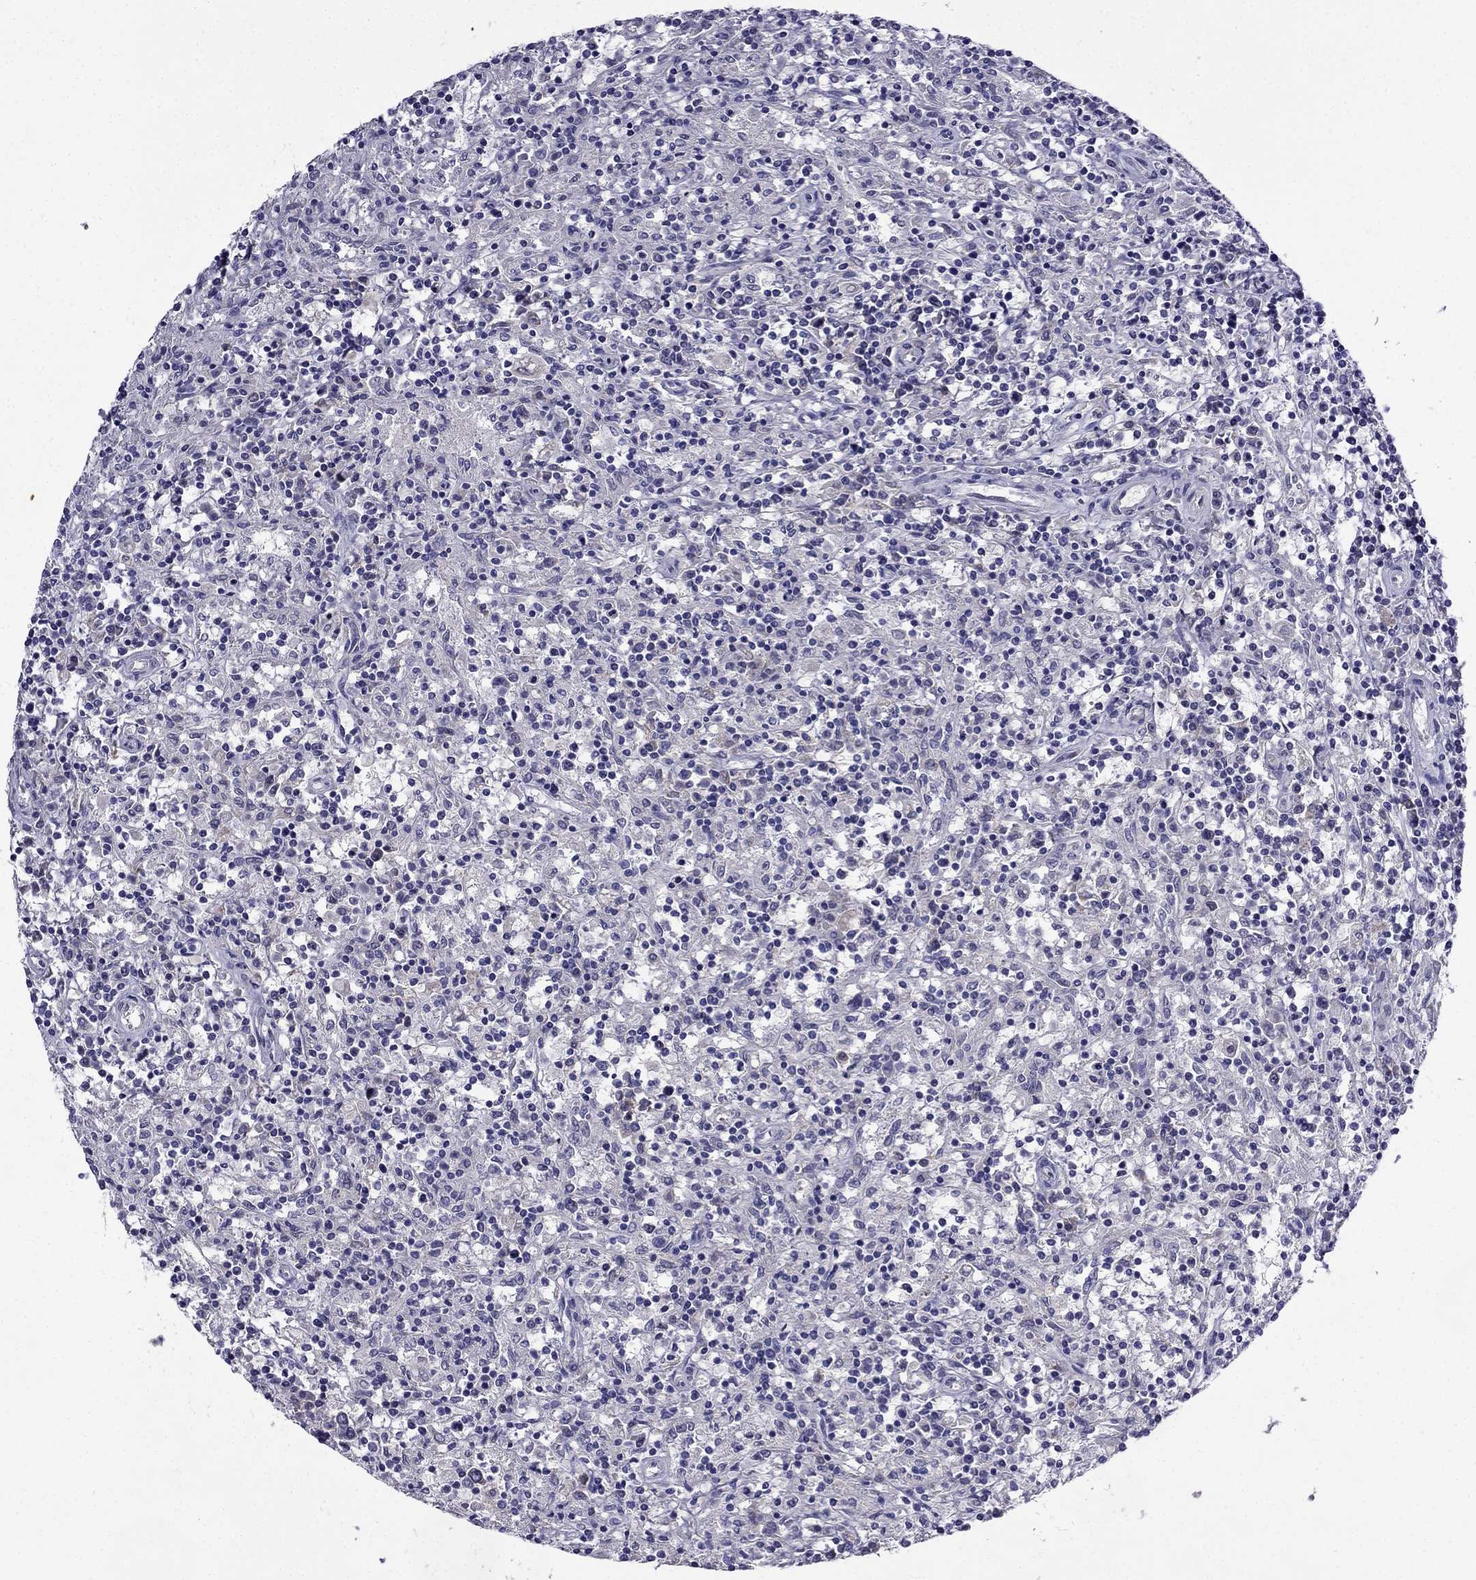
{"staining": {"intensity": "negative", "quantity": "none", "location": "none"}, "tissue": "lymphoma", "cell_type": "Tumor cells", "image_type": "cancer", "snomed": [{"axis": "morphology", "description": "Malignant lymphoma, non-Hodgkin's type, Low grade"}, {"axis": "topography", "description": "Spleen"}], "caption": "Photomicrograph shows no protein positivity in tumor cells of low-grade malignant lymphoma, non-Hodgkin's type tissue. Brightfield microscopy of IHC stained with DAB (brown) and hematoxylin (blue), captured at high magnification.", "gene": "PI16", "patient": {"sex": "male", "age": 62}}